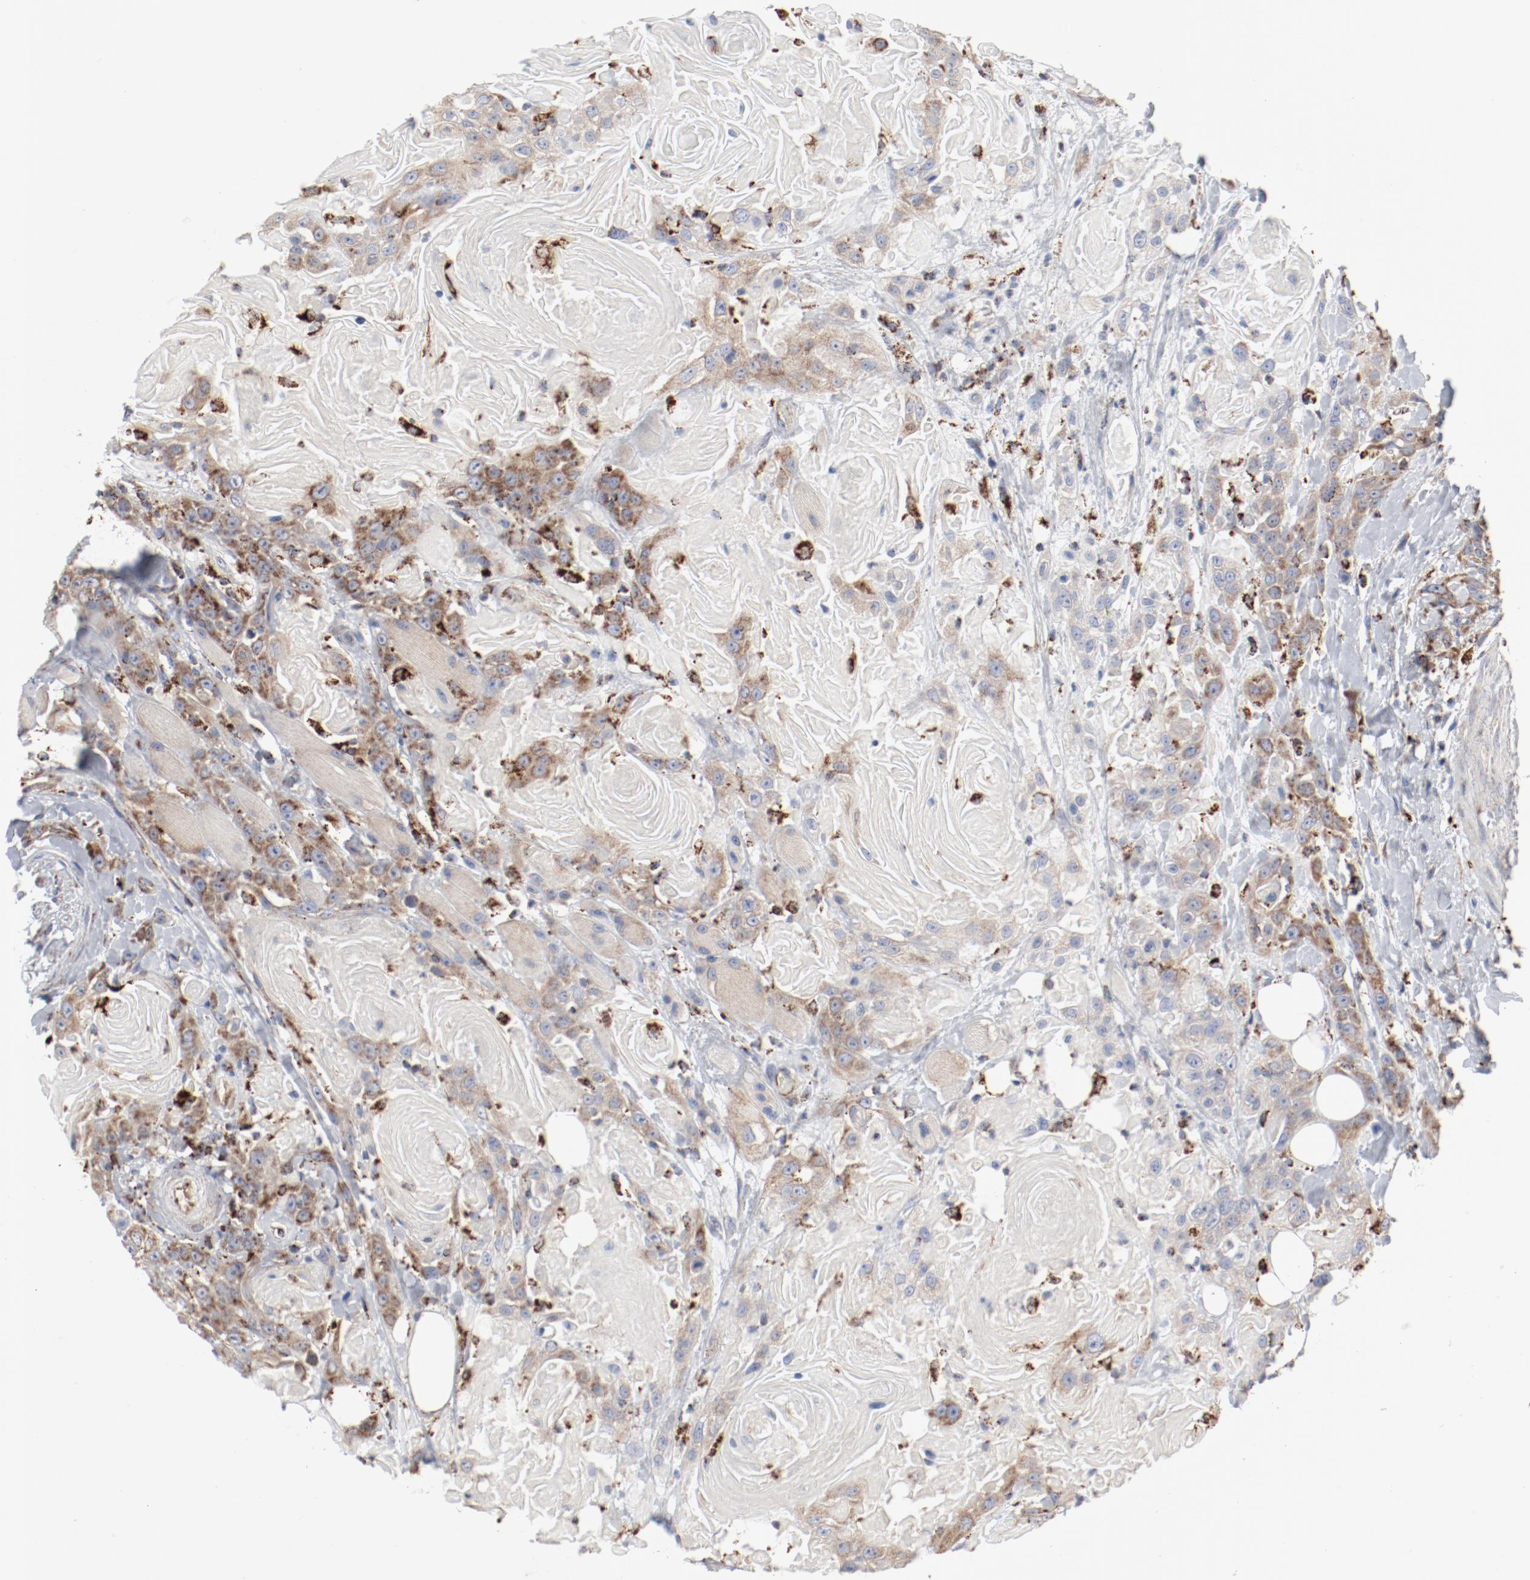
{"staining": {"intensity": "moderate", "quantity": "<25%", "location": "cytoplasmic/membranous"}, "tissue": "head and neck cancer", "cell_type": "Tumor cells", "image_type": "cancer", "snomed": [{"axis": "morphology", "description": "Squamous cell carcinoma, NOS"}, {"axis": "topography", "description": "Head-Neck"}], "caption": "Head and neck cancer was stained to show a protein in brown. There is low levels of moderate cytoplasmic/membranous positivity in approximately <25% of tumor cells. Using DAB (brown) and hematoxylin (blue) stains, captured at high magnification using brightfield microscopy.", "gene": "SETD3", "patient": {"sex": "female", "age": 84}}